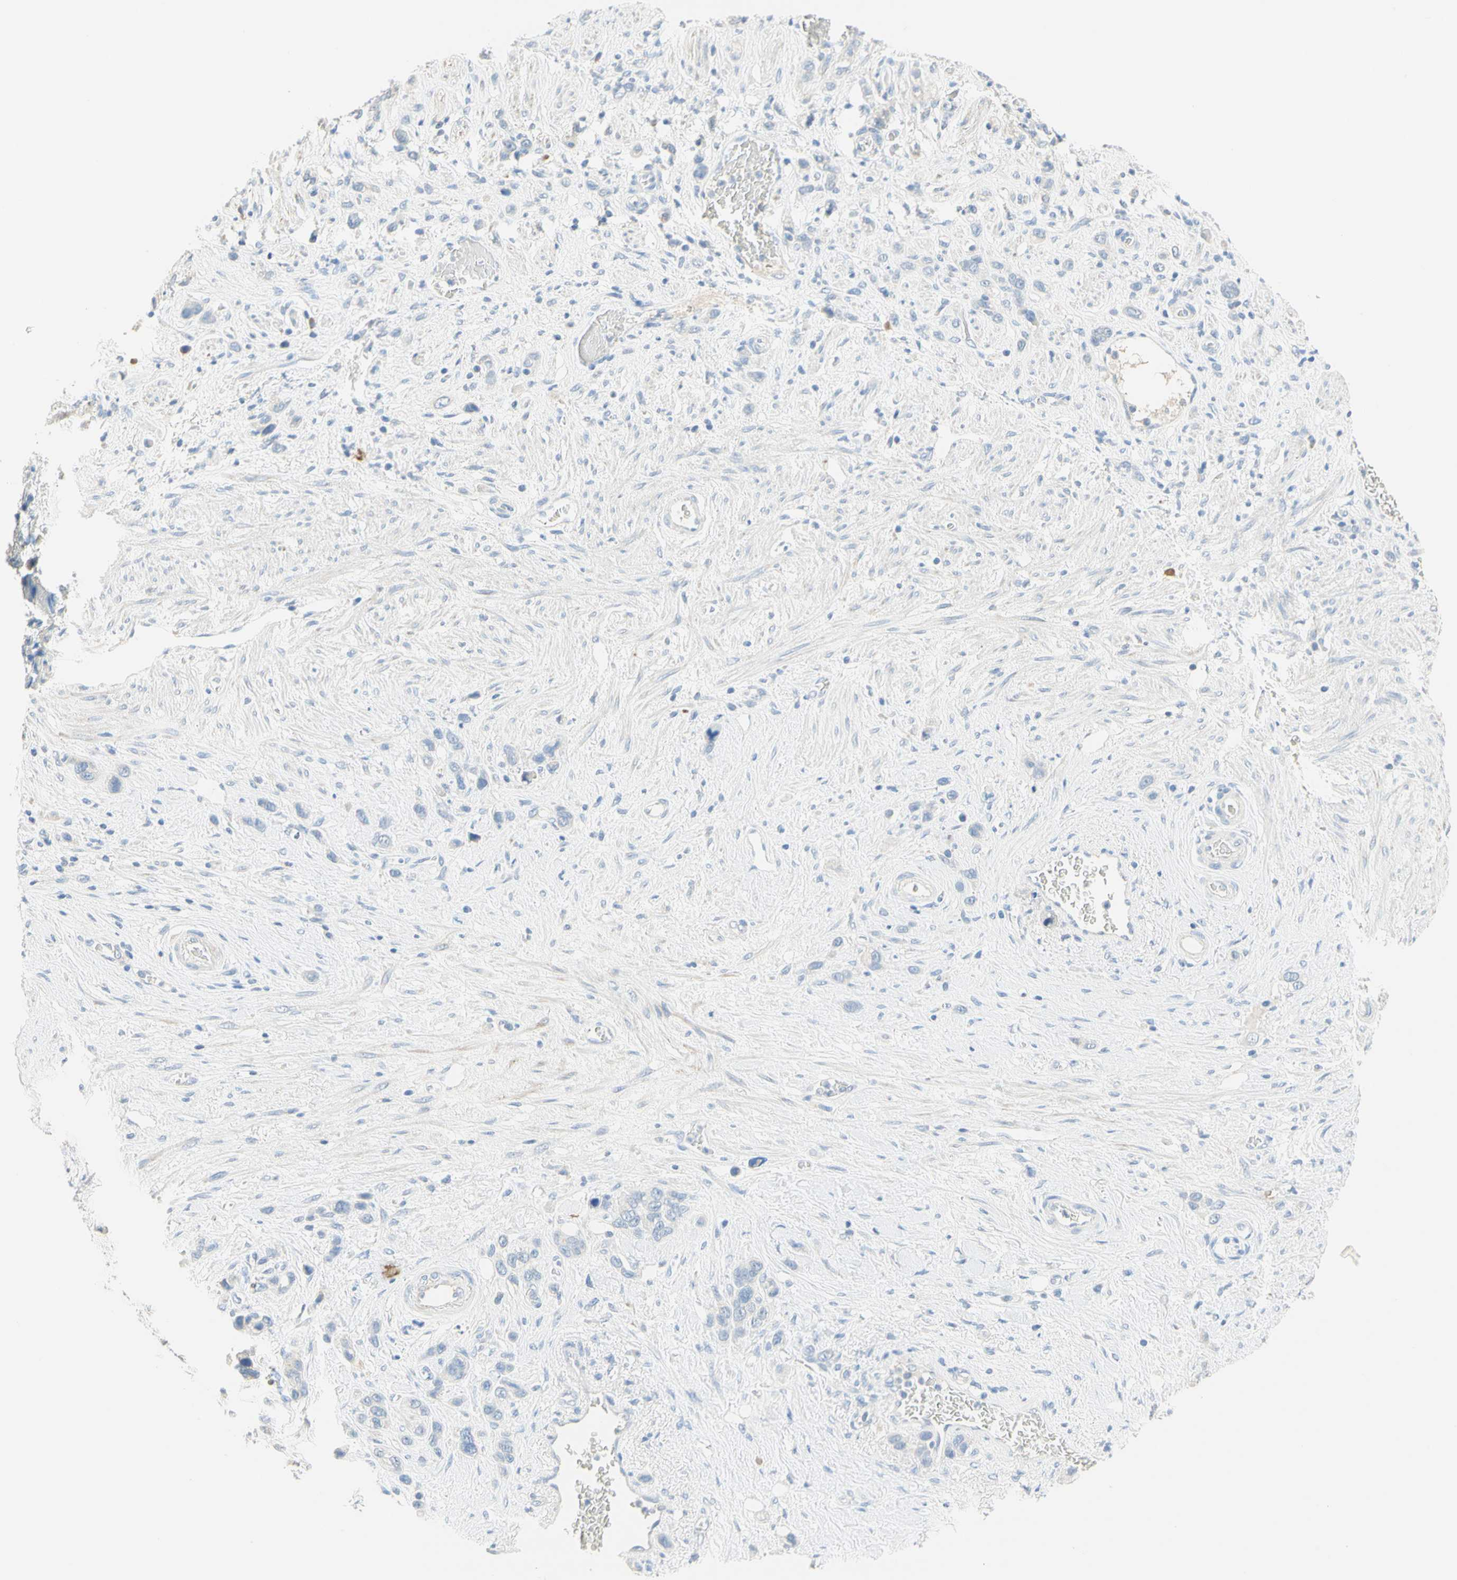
{"staining": {"intensity": "negative", "quantity": "none", "location": "none"}, "tissue": "stomach cancer", "cell_type": "Tumor cells", "image_type": "cancer", "snomed": [{"axis": "morphology", "description": "Adenocarcinoma, NOS"}, {"axis": "morphology", "description": "Adenocarcinoma, High grade"}, {"axis": "topography", "description": "Stomach, upper"}, {"axis": "topography", "description": "Stomach, lower"}], "caption": "Immunohistochemistry (IHC) photomicrograph of stomach cancer stained for a protein (brown), which shows no expression in tumor cells.", "gene": "NECTIN4", "patient": {"sex": "female", "age": 65}}